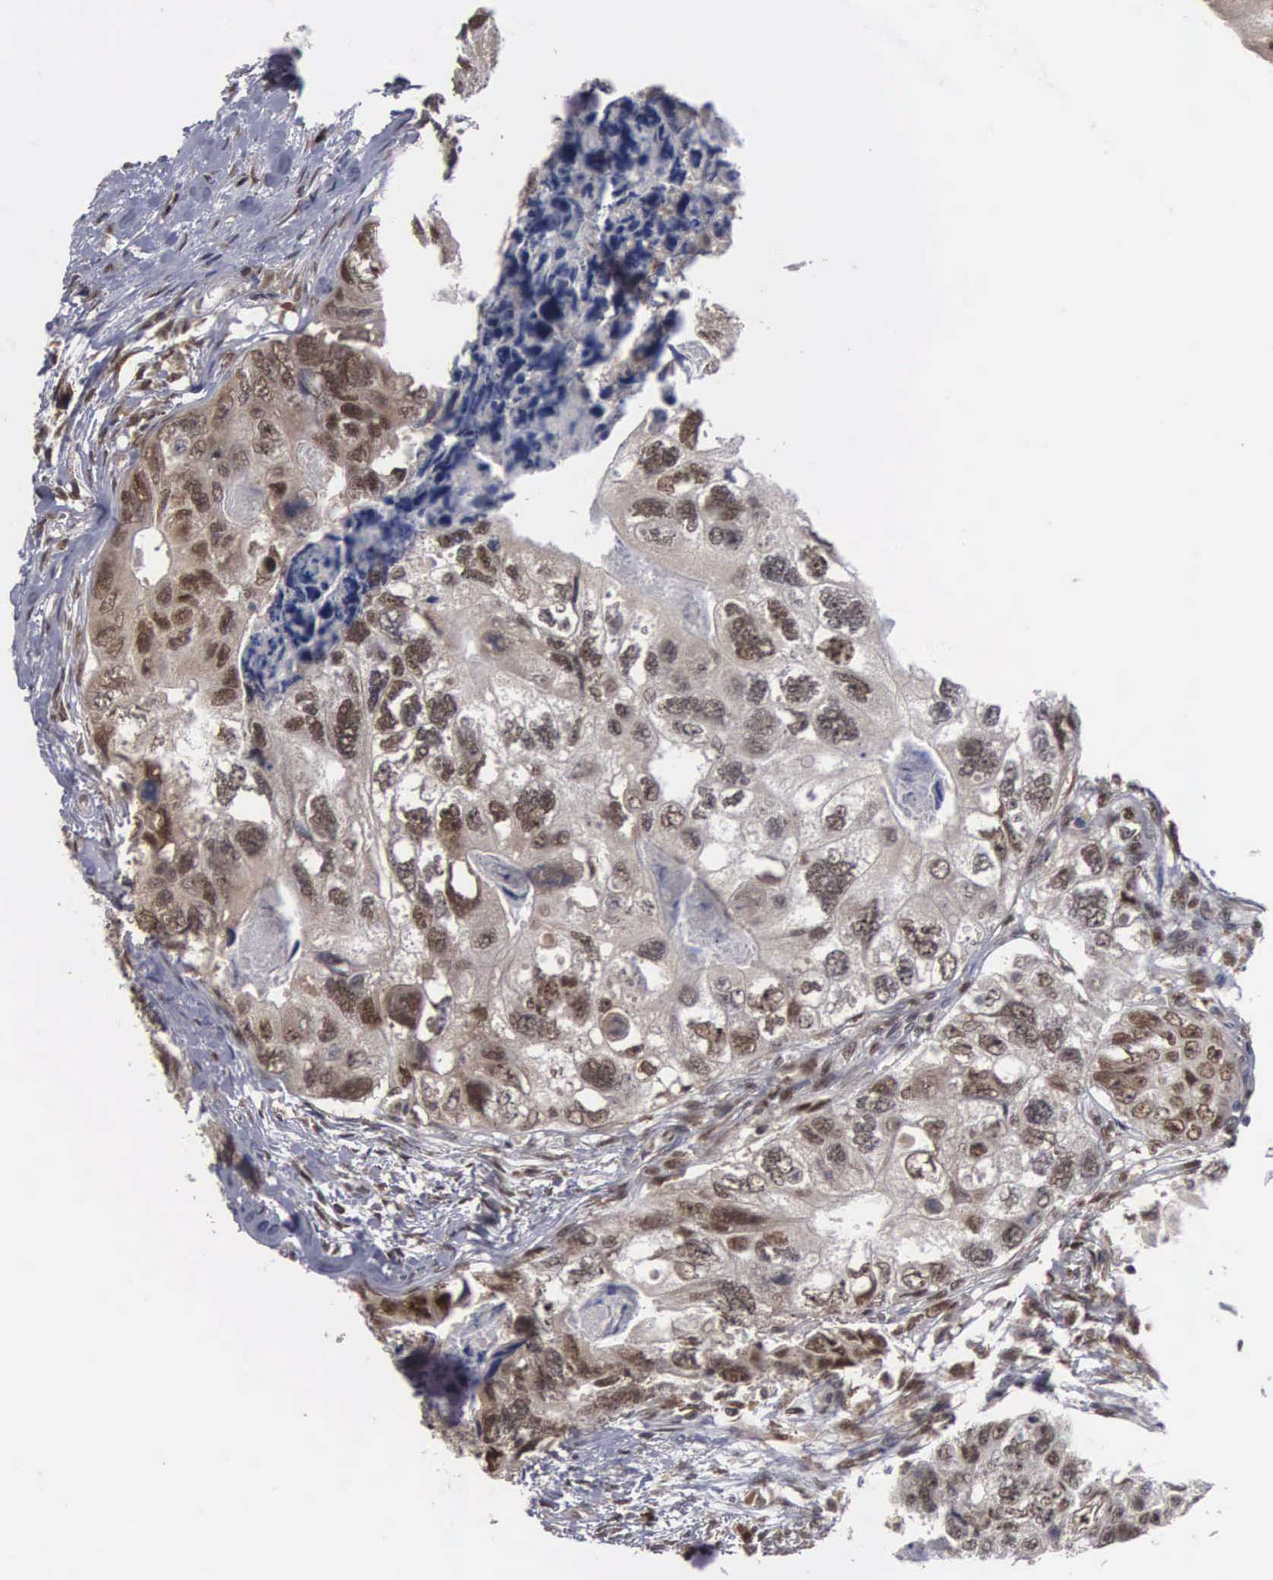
{"staining": {"intensity": "moderate", "quantity": ">75%", "location": "nuclear"}, "tissue": "colorectal cancer", "cell_type": "Tumor cells", "image_type": "cancer", "snomed": [{"axis": "morphology", "description": "Adenocarcinoma, NOS"}, {"axis": "topography", "description": "Rectum"}], "caption": "Moderate nuclear expression is appreciated in approximately >75% of tumor cells in colorectal adenocarcinoma.", "gene": "TRMT5", "patient": {"sex": "female", "age": 82}}